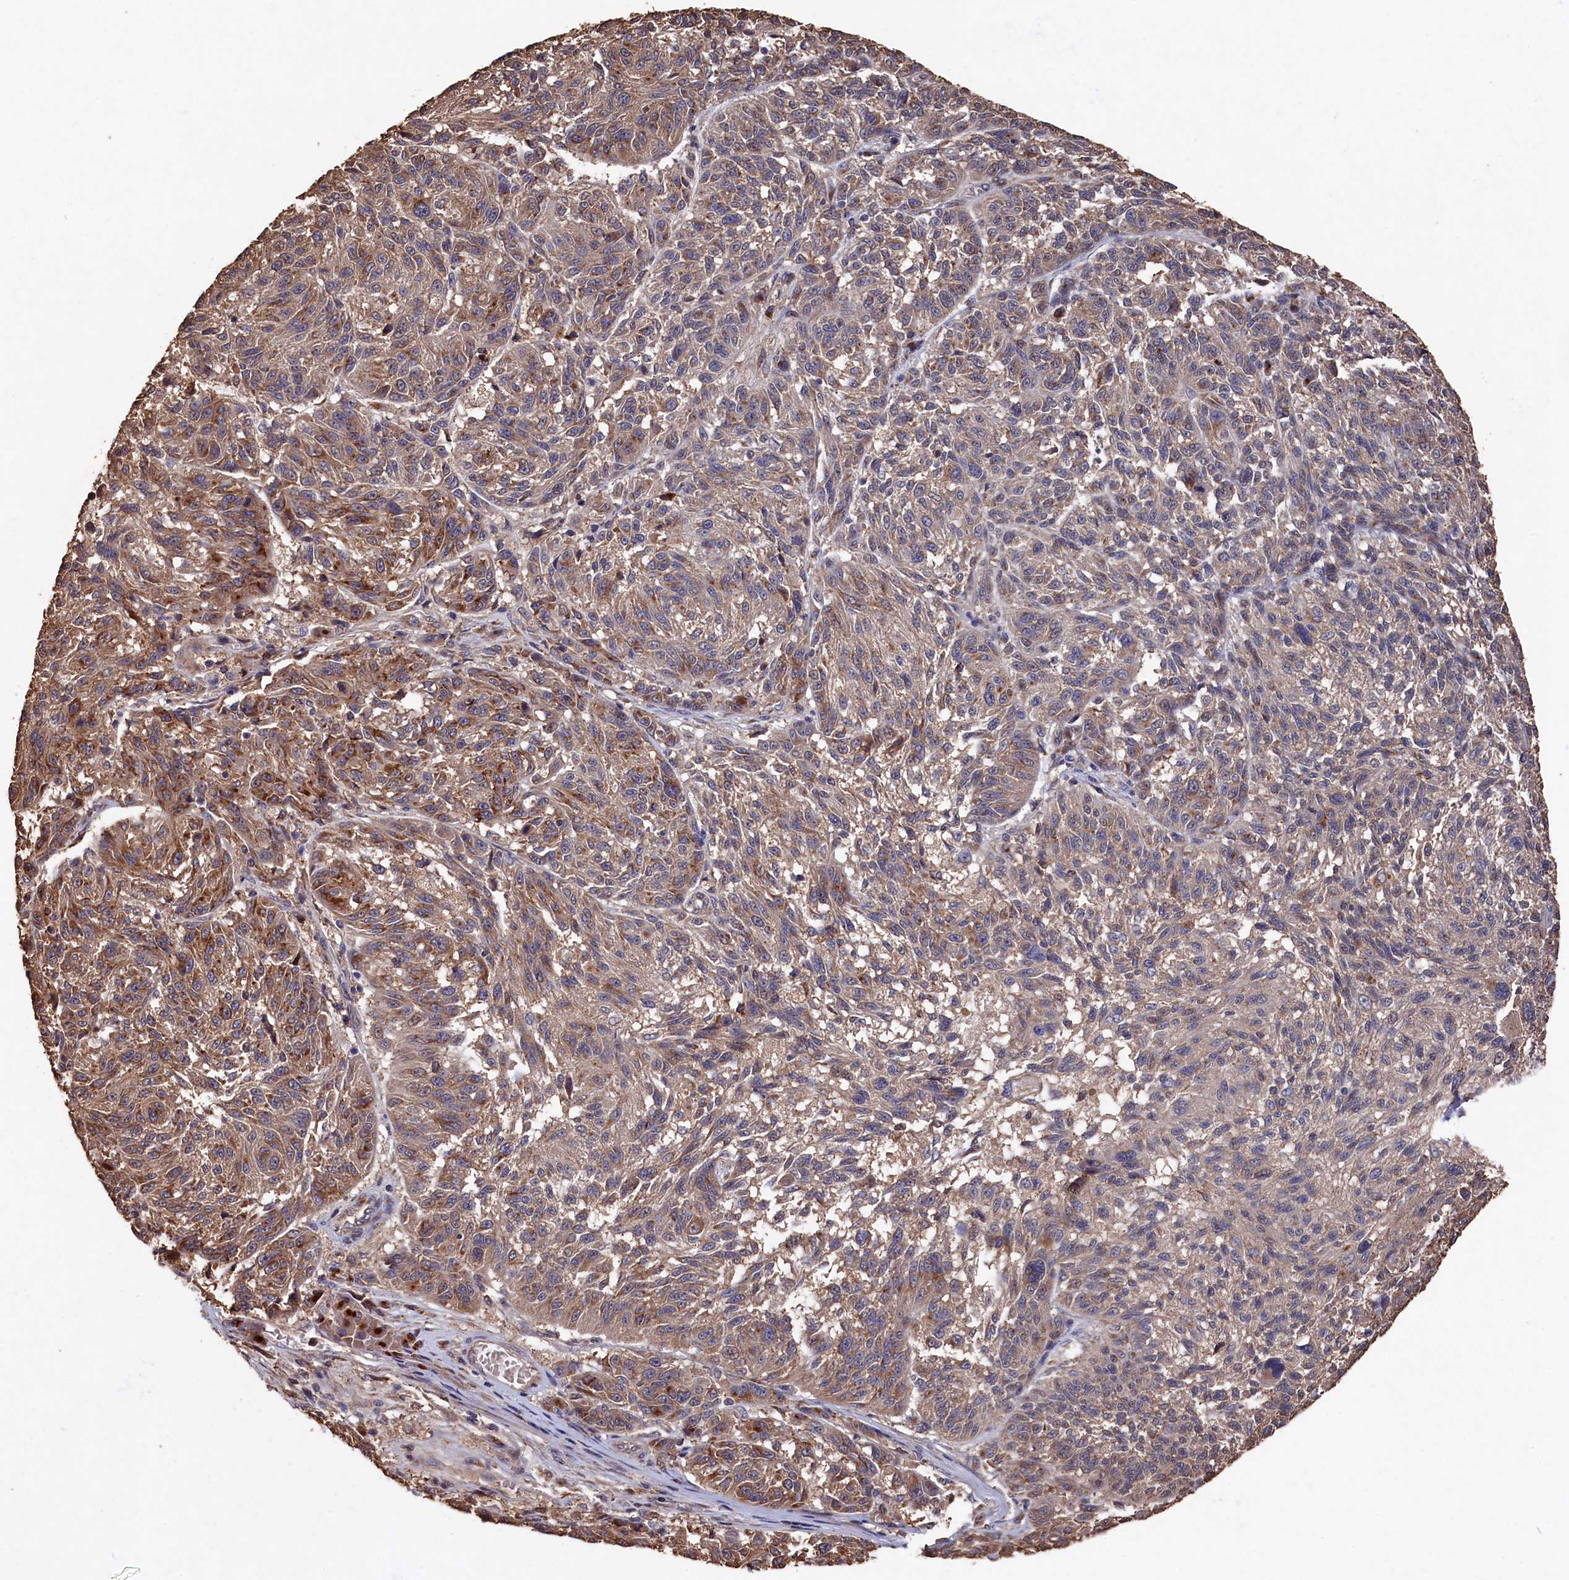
{"staining": {"intensity": "moderate", "quantity": "25%-75%", "location": "cytoplasmic/membranous"}, "tissue": "melanoma", "cell_type": "Tumor cells", "image_type": "cancer", "snomed": [{"axis": "morphology", "description": "Malignant melanoma, NOS"}, {"axis": "topography", "description": "Skin"}], "caption": "An immunohistochemistry (IHC) image of neoplastic tissue is shown. Protein staining in brown highlights moderate cytoplasmic/membranous positivity in melanoma within tumor cells.", "gene": "NAA60", "patient": {"sex": "male", "age": 53}}